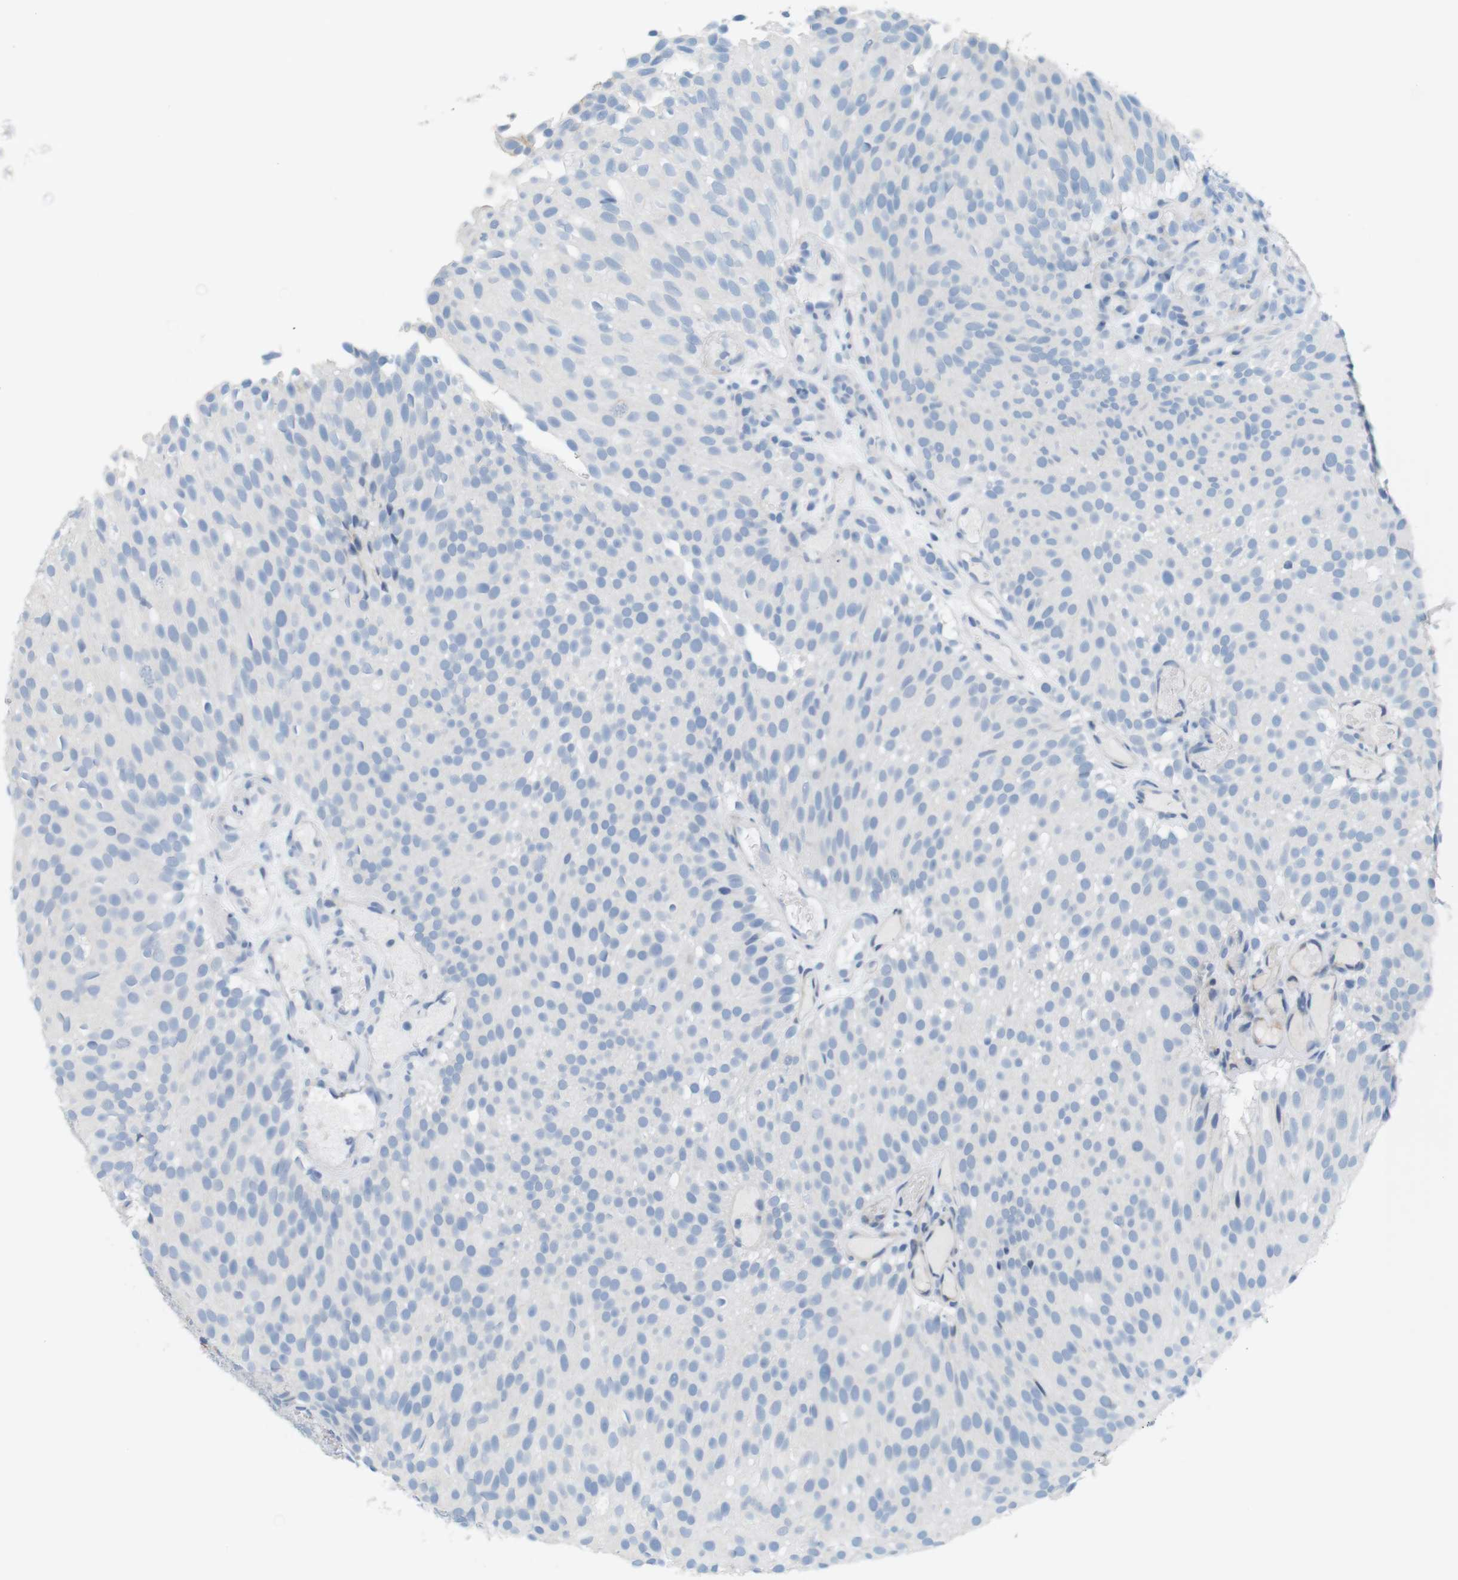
{"staining": {"intensity": "negative", "quantity": "none", "location": "none"}, "tissue": "urothelial cancer", "cell_type": "Tumor cells", "image_type": "cancer", "snomed": [{"axis": "morphology", "description": "Urothelial carcinoma, Low grade"}, {"axis": "topography", "description": "Urinary bladder"}], "caption": "A high-resolution image shows immunohistochemistry staining of urothelial cancer, which displays no significant expression in tumor cells.", "gene": "MYH9", "patient": {"sex": "male", "age": 78}}